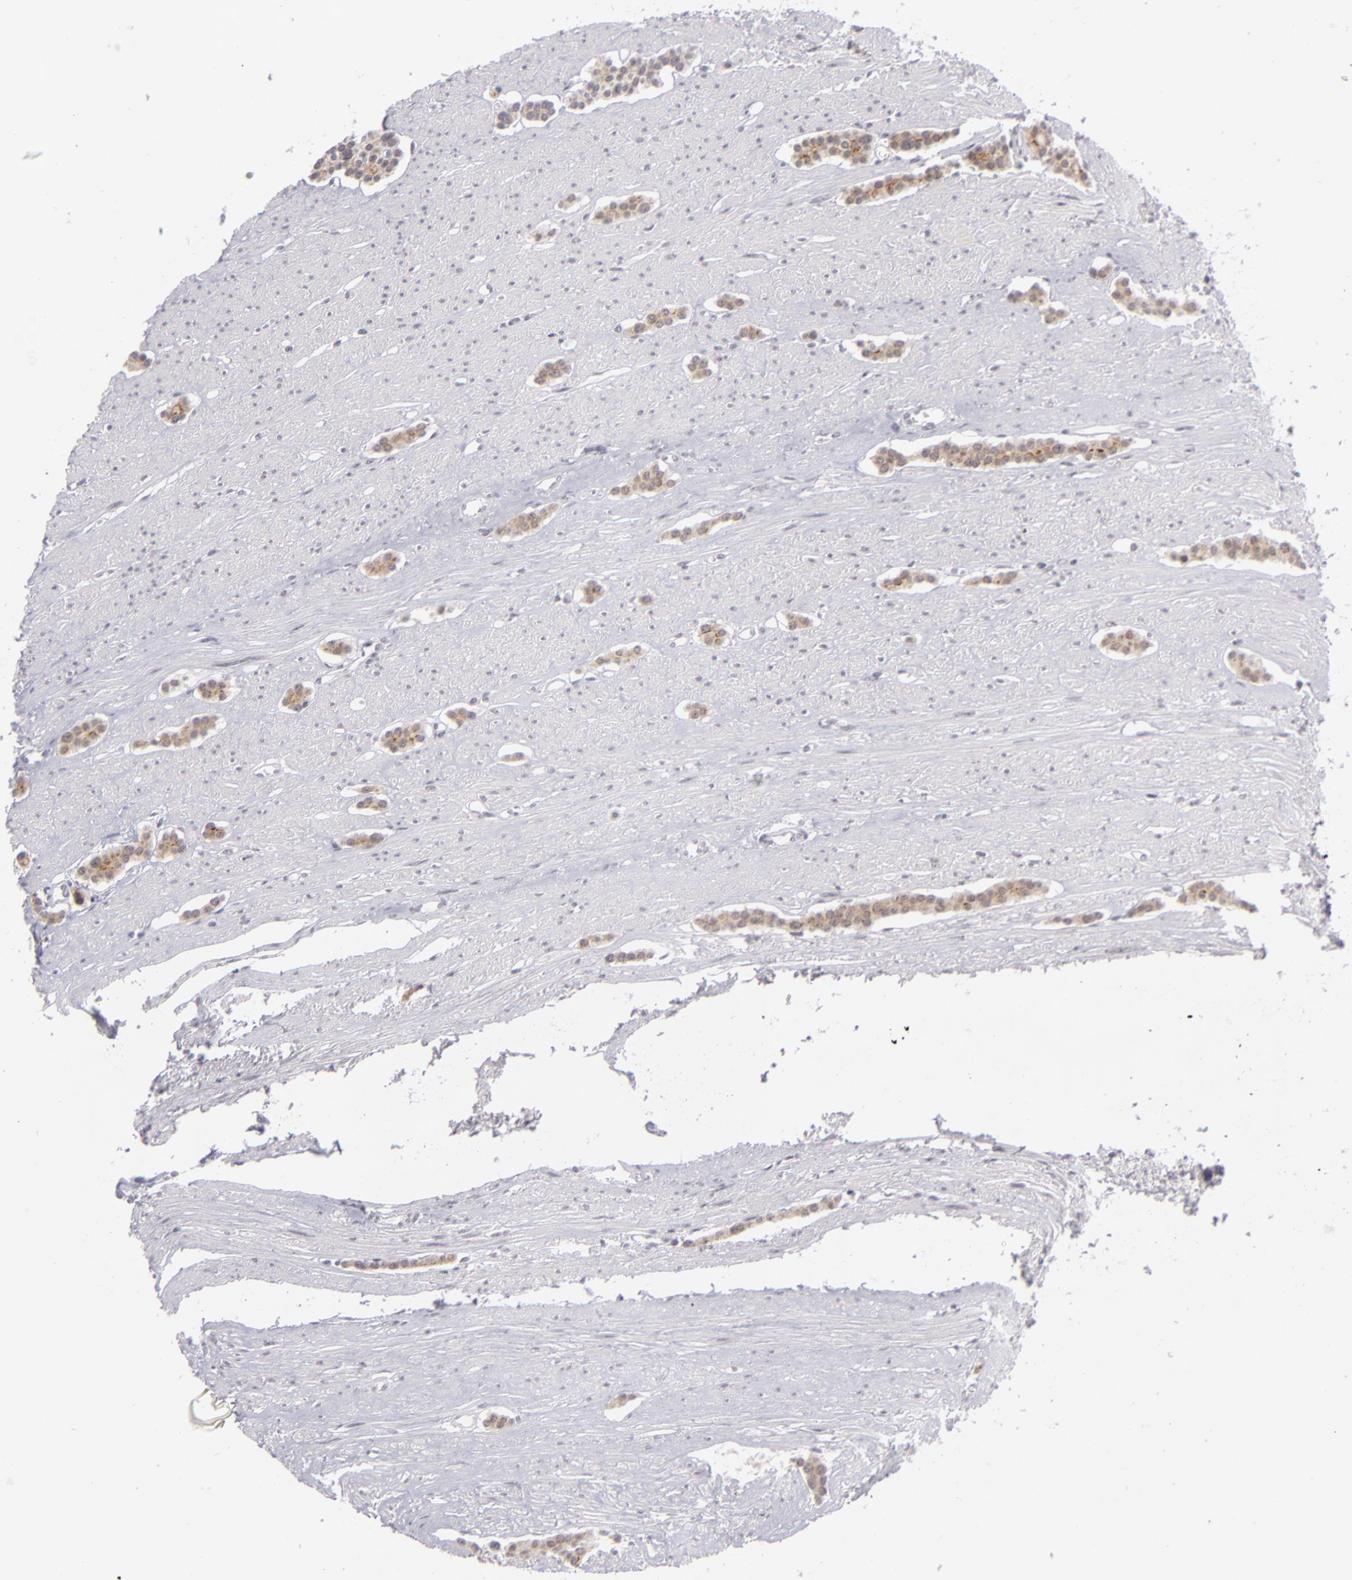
{"staining": {"intensity": "weak", "quantity": ">75%", "location": "cytoplasmic/membranous"}, "tissue": "carcinoid", "cell_type": "Tumor cells", "image_type": "cancer", "snomed": [{"axis": "morphology", "description": "Carcinoid, malignant, NOS"}, {"axis": "topography", "description": "Small intestine"}], "caption": "DAB (3,3'-diaminobenzidine) immunohistochemical staining of carcinoid displays weak cytoplasmic/membranous protein expression in approximately >75% of tumor cells.", "gene": "ZNF205", "patient": {"sex": "male", "age": 60}}